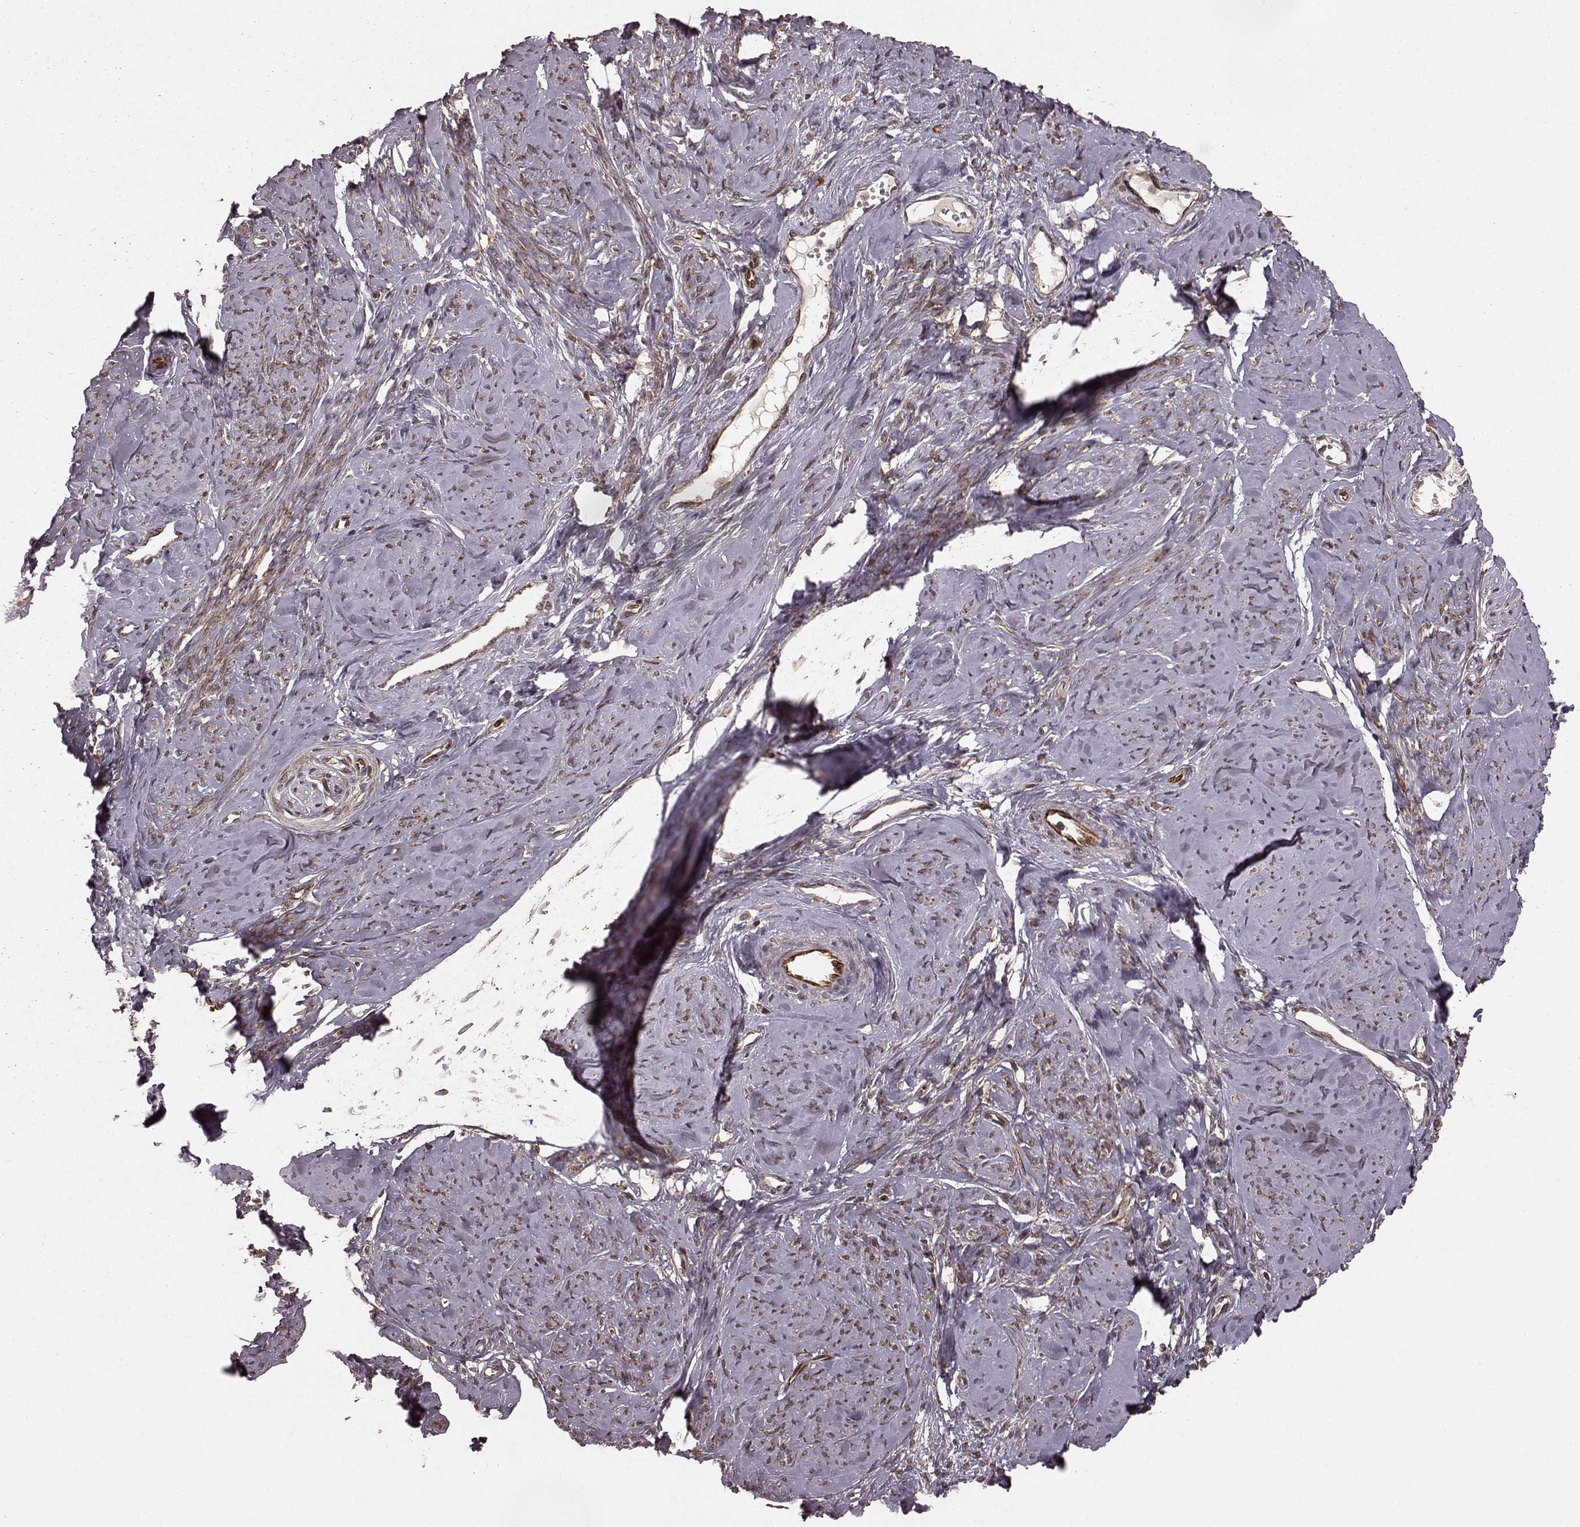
{"staining": {"intensity": "weak", "quantity": "25%-75%", "location": "cytoplasmic/membranous"}, "tissue": "smooth muscle", "cell_type": "Smooth muscle cells", "image_type": "normal", "snomed": [{"axis": "morphology", "description": "Normal tissue, NOS"}, {"axis": "topography", "description": "Smooth muscle"}], "caption": "DAB (3,3'-diaminobenzidine) immunohistochemical staining of unremarkable human smooth muscle exhibits weak cytoplasmic/membranous protein positivity in approximately 25%-75% of smooth muscle cells.", "gene": "AGPAT1", "patient": {"sex": "female", "age": 48}}